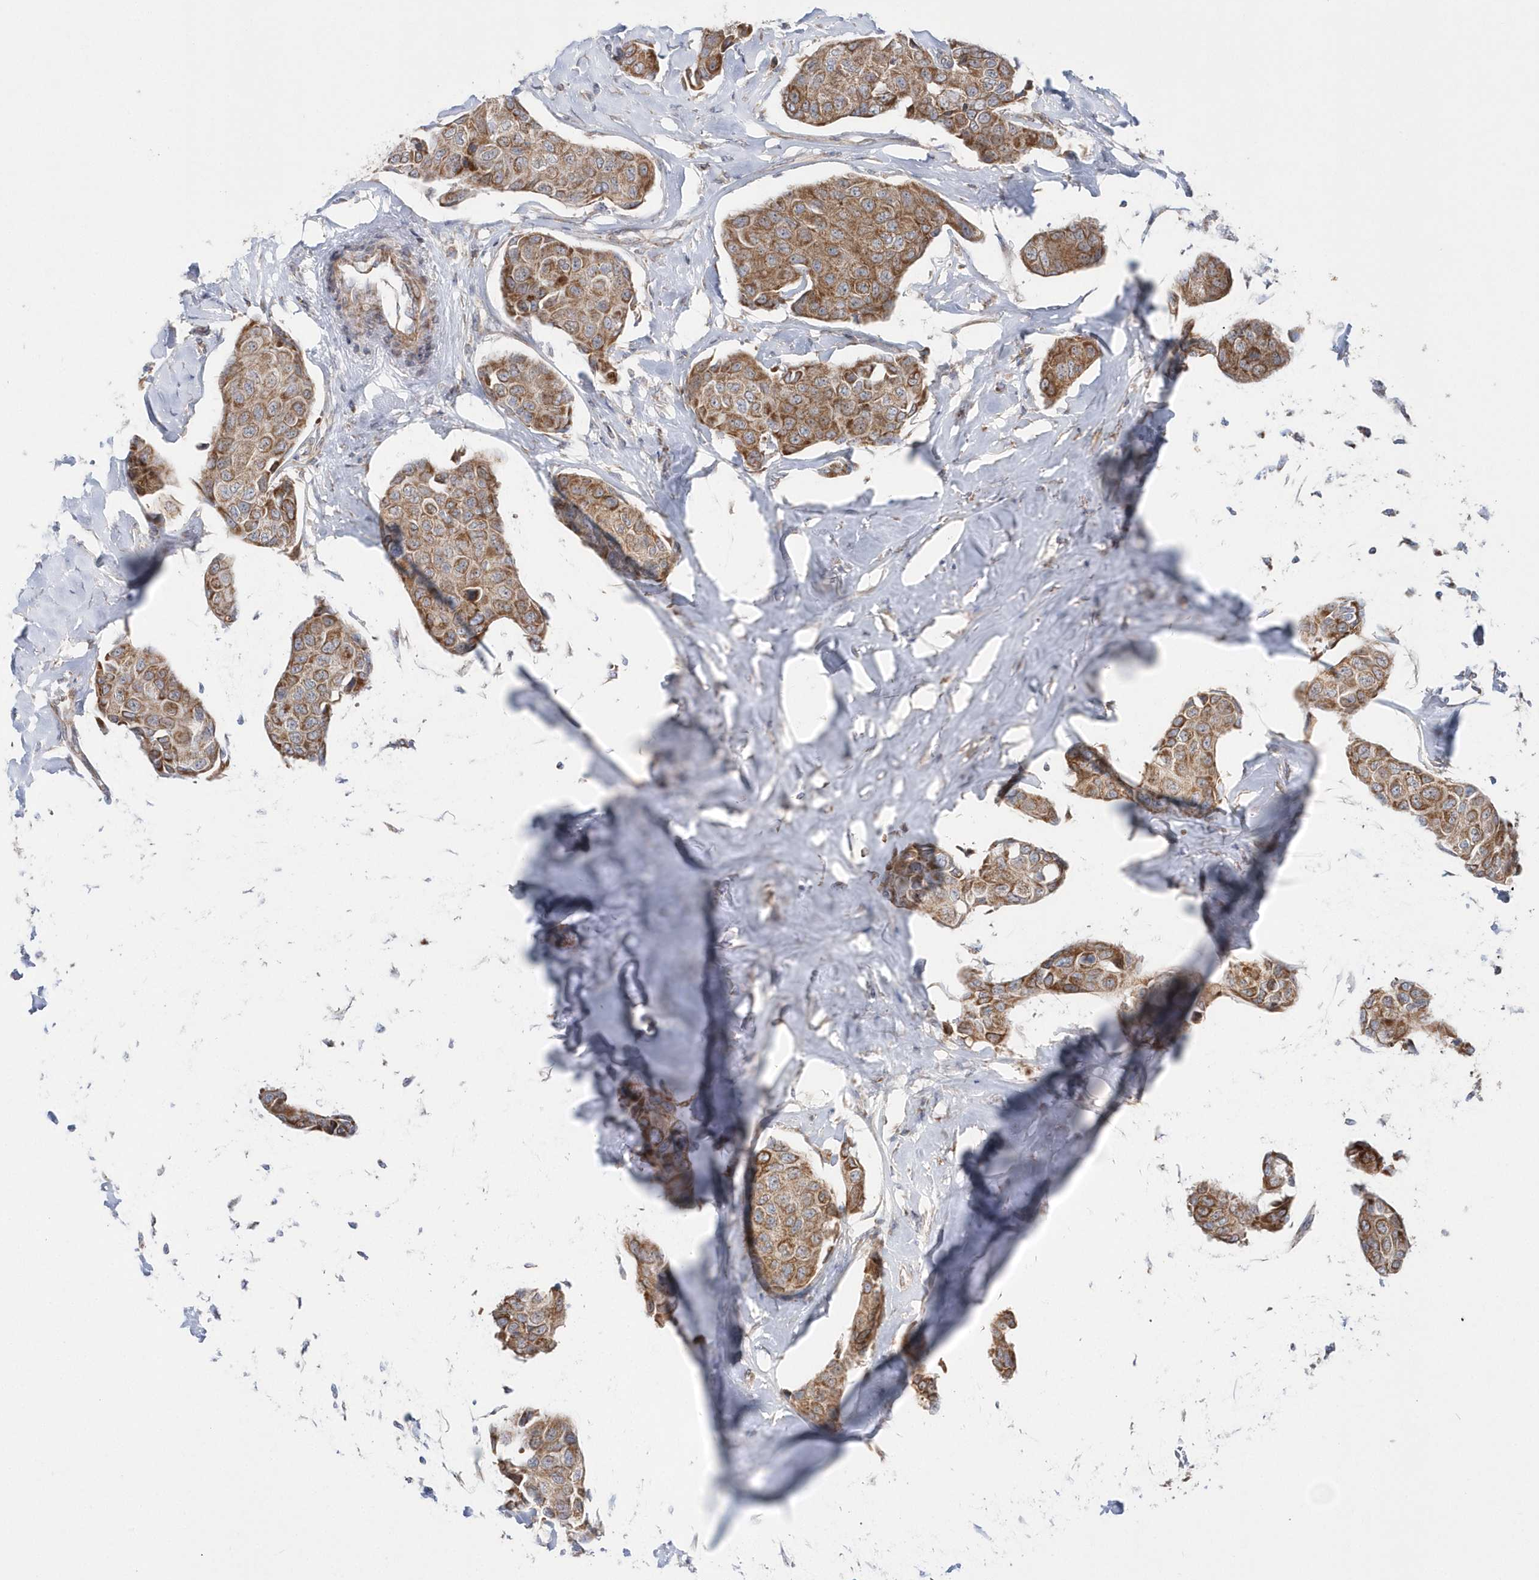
{"staining": {"intensity": "moderate", "quantity": ">75%", "location": "cytoplasmic/membranous"}, "tissue": "breast cancer", "cell_type": "Tumor cells", "image_type": "cancer", "snomed": [{"axis": "morphology", "description": "Duct carcinoma"}, {"axis": "topography", "description": "Breast"}], "caption": "Immunohistochemistry of human breast cancer shows medium levels of moderate cytoplasmic/membranous positivity in approximately >75% of tumor cells.", "gene": "OPA1", "patient": {"sex": "female", "age": 80}}